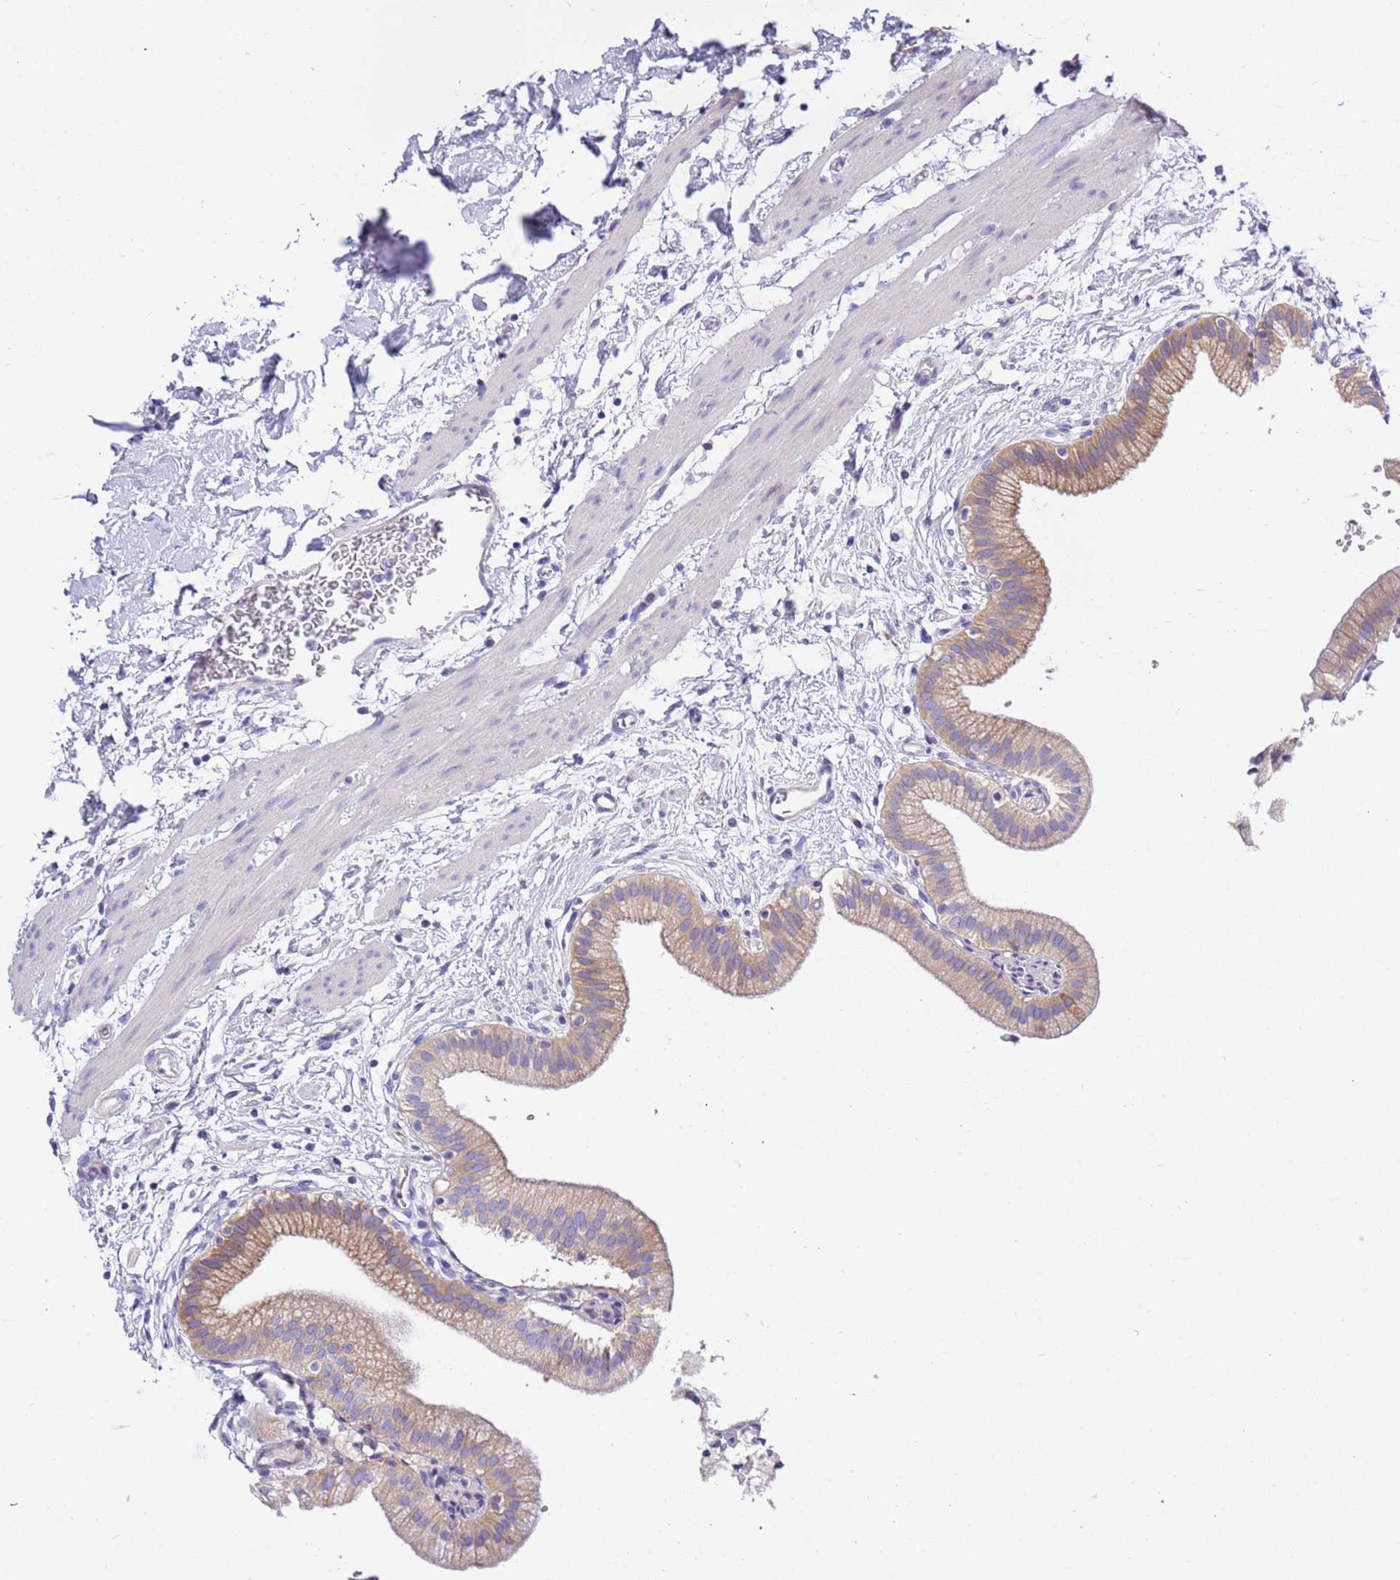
{"staining": {"intensity": "moderate", "quantity": ">75%", "location": "cytoplasmic/membranous"}, "tissue": "gallbladder", "cell_type": "Glandular cells", "image_type": "normal", "snomed": [{"axis": "morphology", "description": "Normal tissue, NOS"}, {"axis": "topography", "description": "Gallbladder"}], "caption": "This histopathology image shows IHC staining of normal human gallbladder, with medium moderate cytoplasmic/membranous positivity in about >75% of glandular cells.", "gene": "STIP1", "patient": {"sex": "male", "age": 55}}